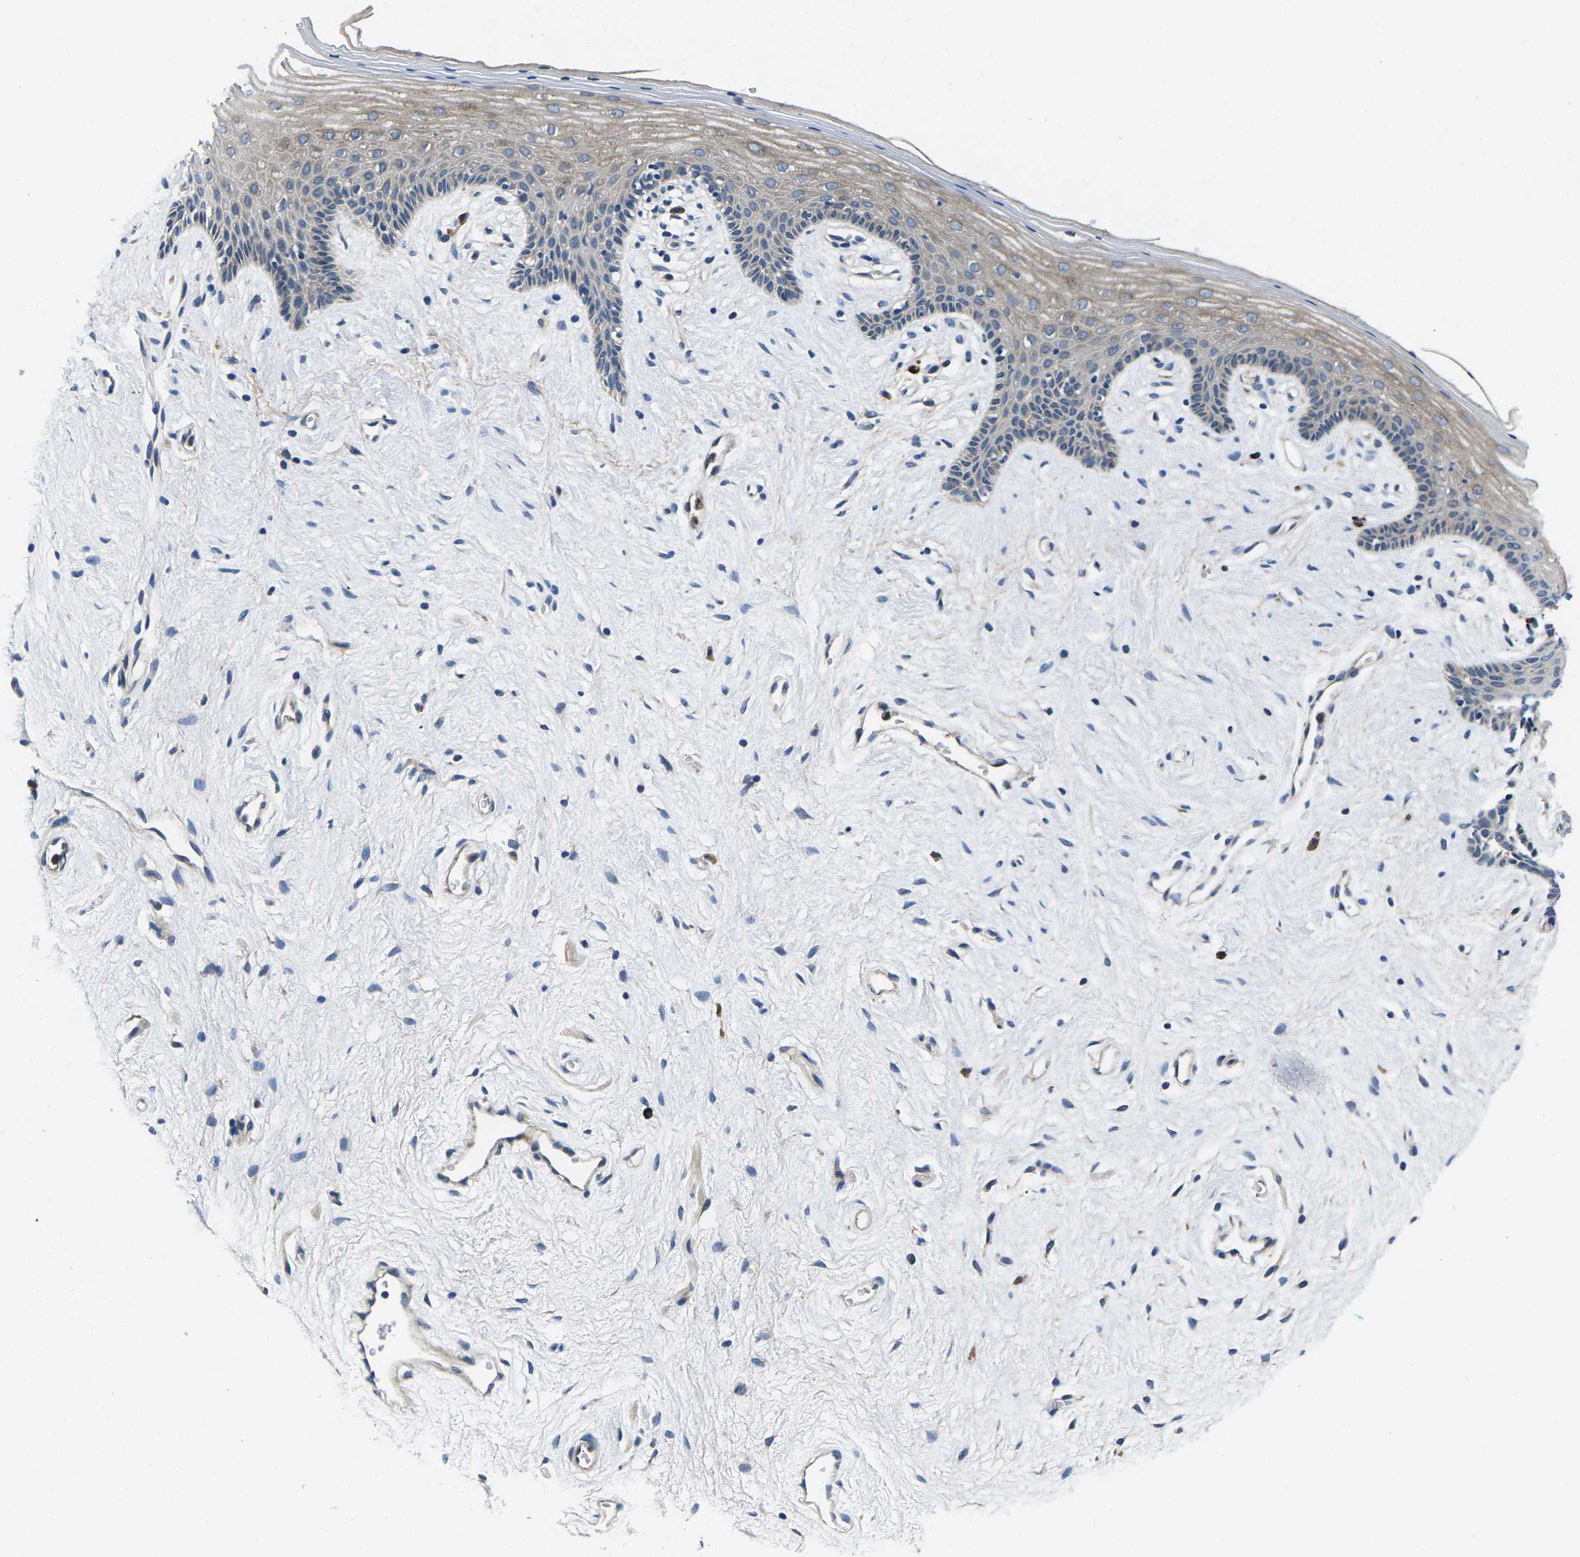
{"staining": {"intensity": "weak", "quantity": ">75%", "location": "cytoplasmic/membranous"}, "tissue": "vagina", "cell_type": "Squamous epithelial cells", "image_type": "normal", "snomed": [{"axis": "morphology", "description": "Normal tissue, NOS"}, {"axis": "topography", "description": "Vagina"}], "caption": "A brown stain labels weak cytoplasmic/membranous staining of a protein in squamous epithelial cells of unremarkable vagina.", "gene": "PLCE1", "patient": {"sex": "female", "age": 44}}